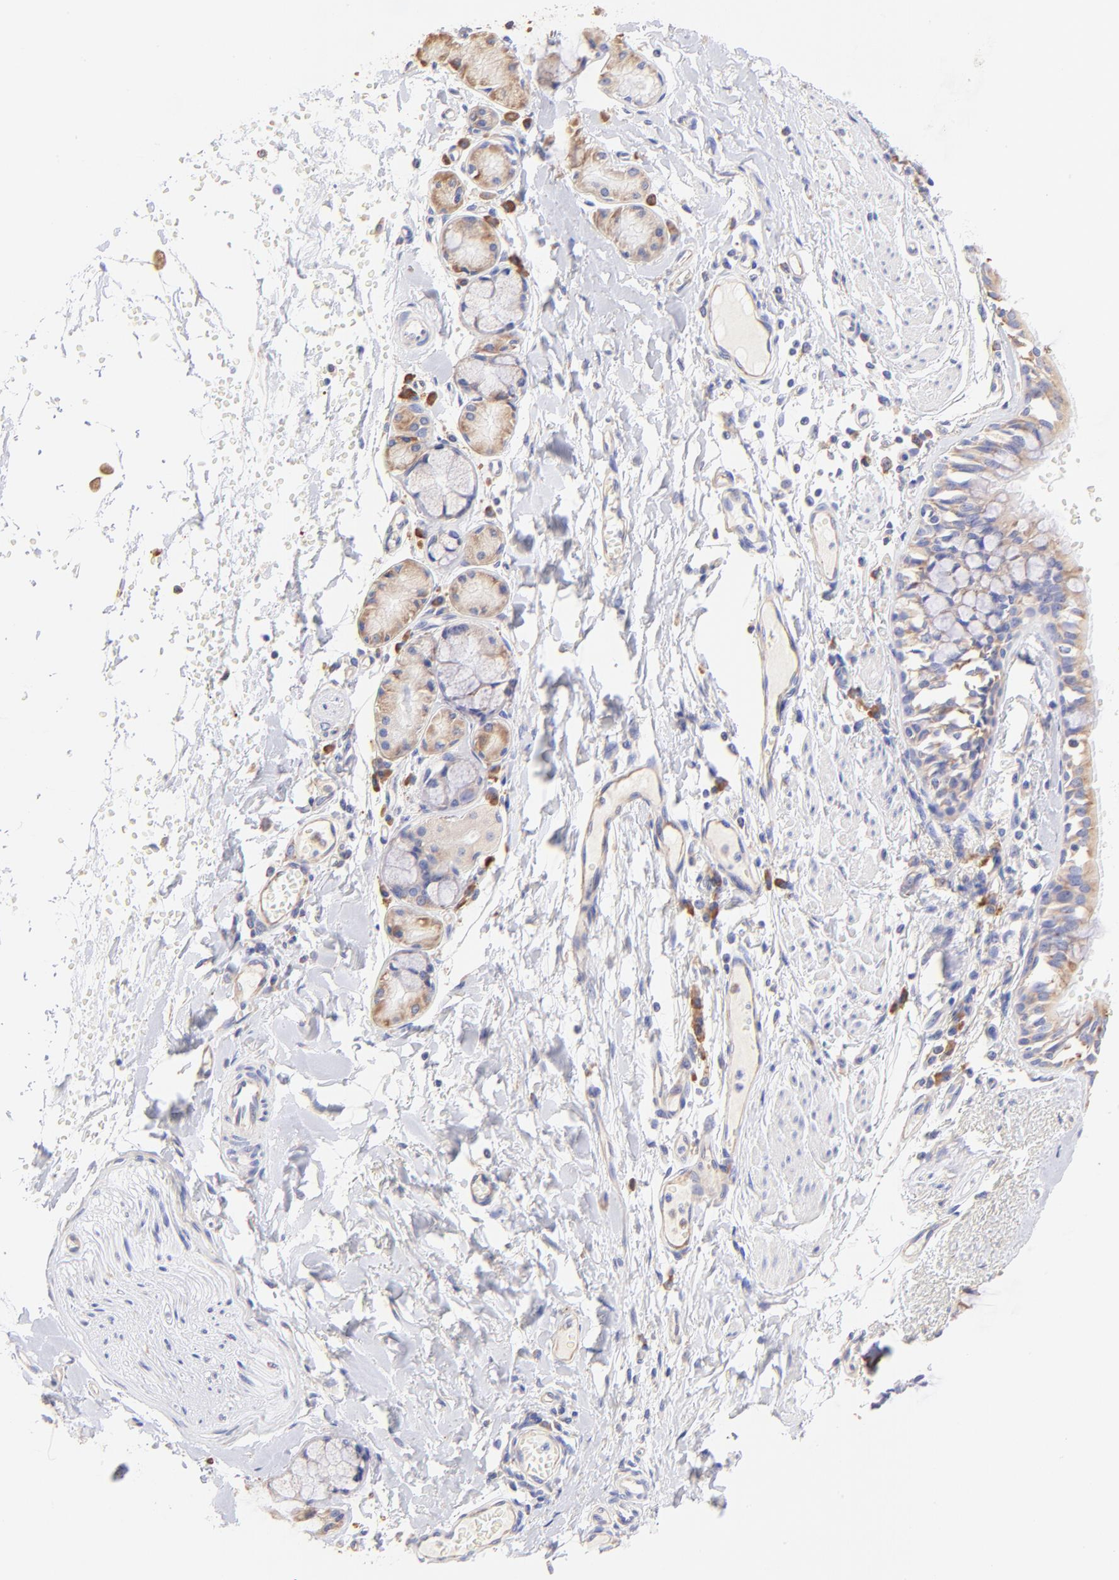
{"staining": {"intensity": "moderate", "quantity": ">75%", "location": "cytoplasmic/membranous"}, "tissue": "bronchus", "cell_type": "Respiratory epithelial cells", "image_type": "normal", "snomed": [{"axis": "morphology", "description": "Normal tissue, NOS"}, {"axis": "topography", "description": "Bronchus"}, {"axis": "topography", "description": "Lung"}], "caption": "A high-resolution micrograph shows immunohistochemistry (IHC) staining of unremarkable bronchus, which displays moderate cytoplasmic/membranous positivity in about >75% of respiratory epithelial cells. (IHC, brightfield microscopy, high magnification).", "gene": "RPL30", "patient": {"sex": "female", "age": 56}}